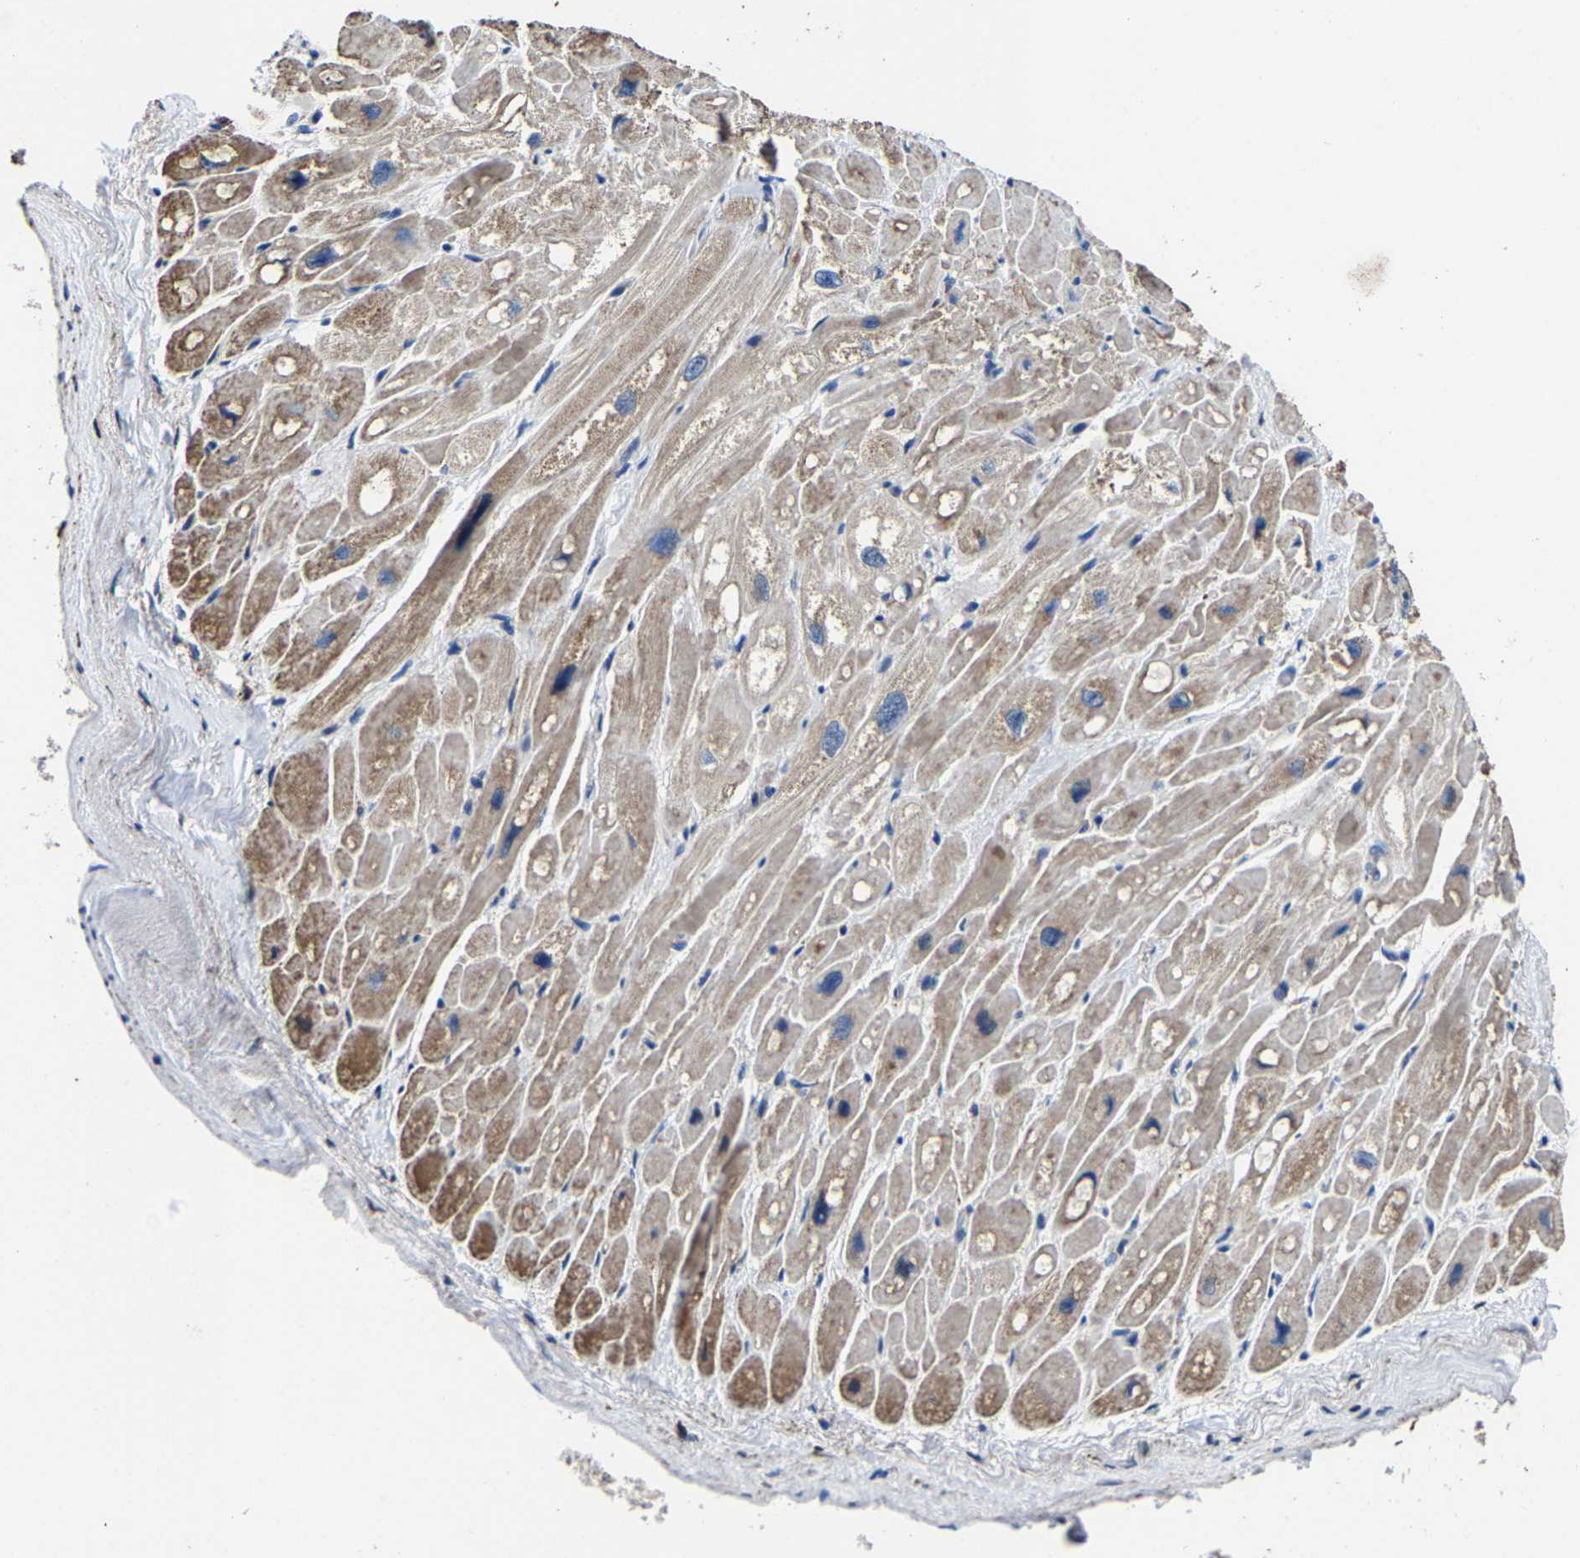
{"staining": {"intensity": "moderate", "quantity": ">75%", "location": "cytoplasmic/membranous"}, "tissue": "heart muscle", "cell_type": "Cardiomyocytes", "image_type": "normal", "snomed": [{"axis": "morphology", "description": "Normal tissue, NOS"}, {"axis": "topography", "description": "Heart"}], "caption": "Brown immunohistochemical staining in unremarkable heart muscle exhibits moderate cytoplasmic/membranous staining in approximately >75% of cardiomyocytes. Using DAB (3,3'-diaminobenzidine) (brown) and hematoxylin (blue) stains, captured at high magnification using brightfield microscopy.", "gene": "ZCCHC7", "patient": {"sex": "male", "age": 49}}